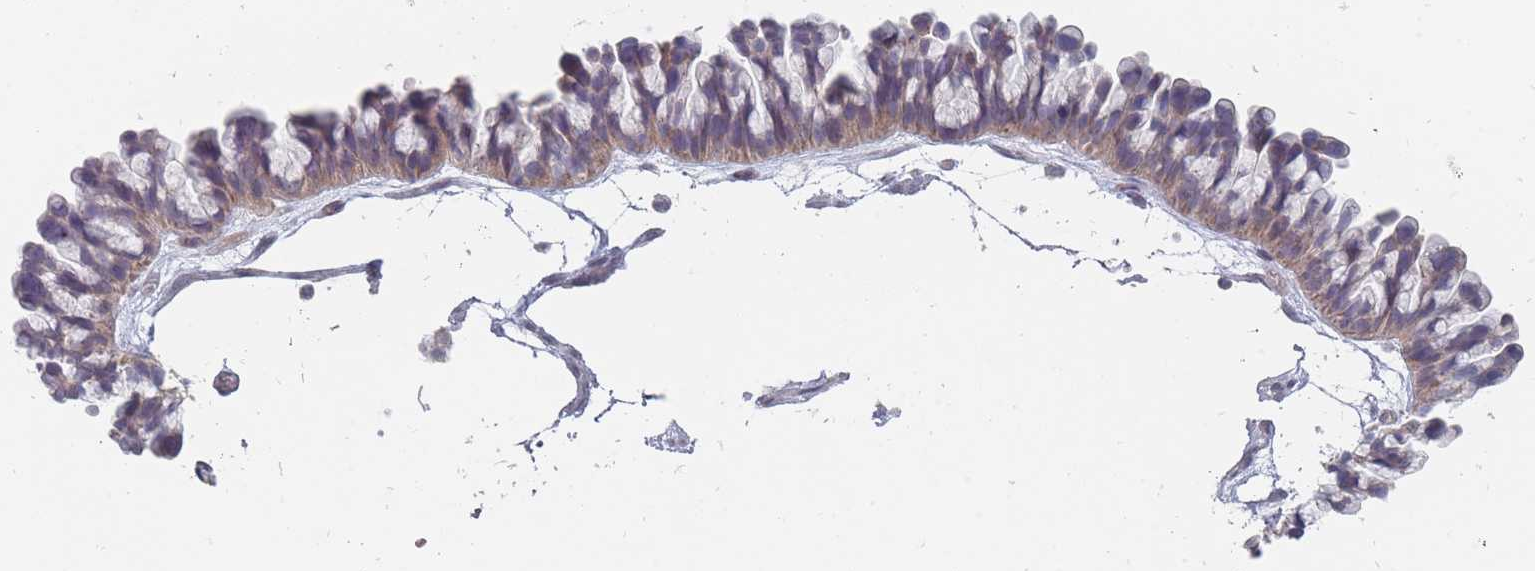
{"staining": {"intensity": "weak", "quantity": "25%-75%", "location": "cytoplasmic/membranous"}, "tissue": "ovarian cancer", "cell_type": "Tumor cells", "image_type": "cancer", "snomed": [{"axis": "morphology", "description": "Cystadenocarcinoma, serous, NOS"}, {"axis": "topography", "description": "Ovary"}], "caption": "Ovarian cancer tissue exhibits weak cytoplasmic/membranous positivity in about 25%-75% of tumor cells", "gene": "PCDH12", "patient": {"sex": "female", "age": 56}}